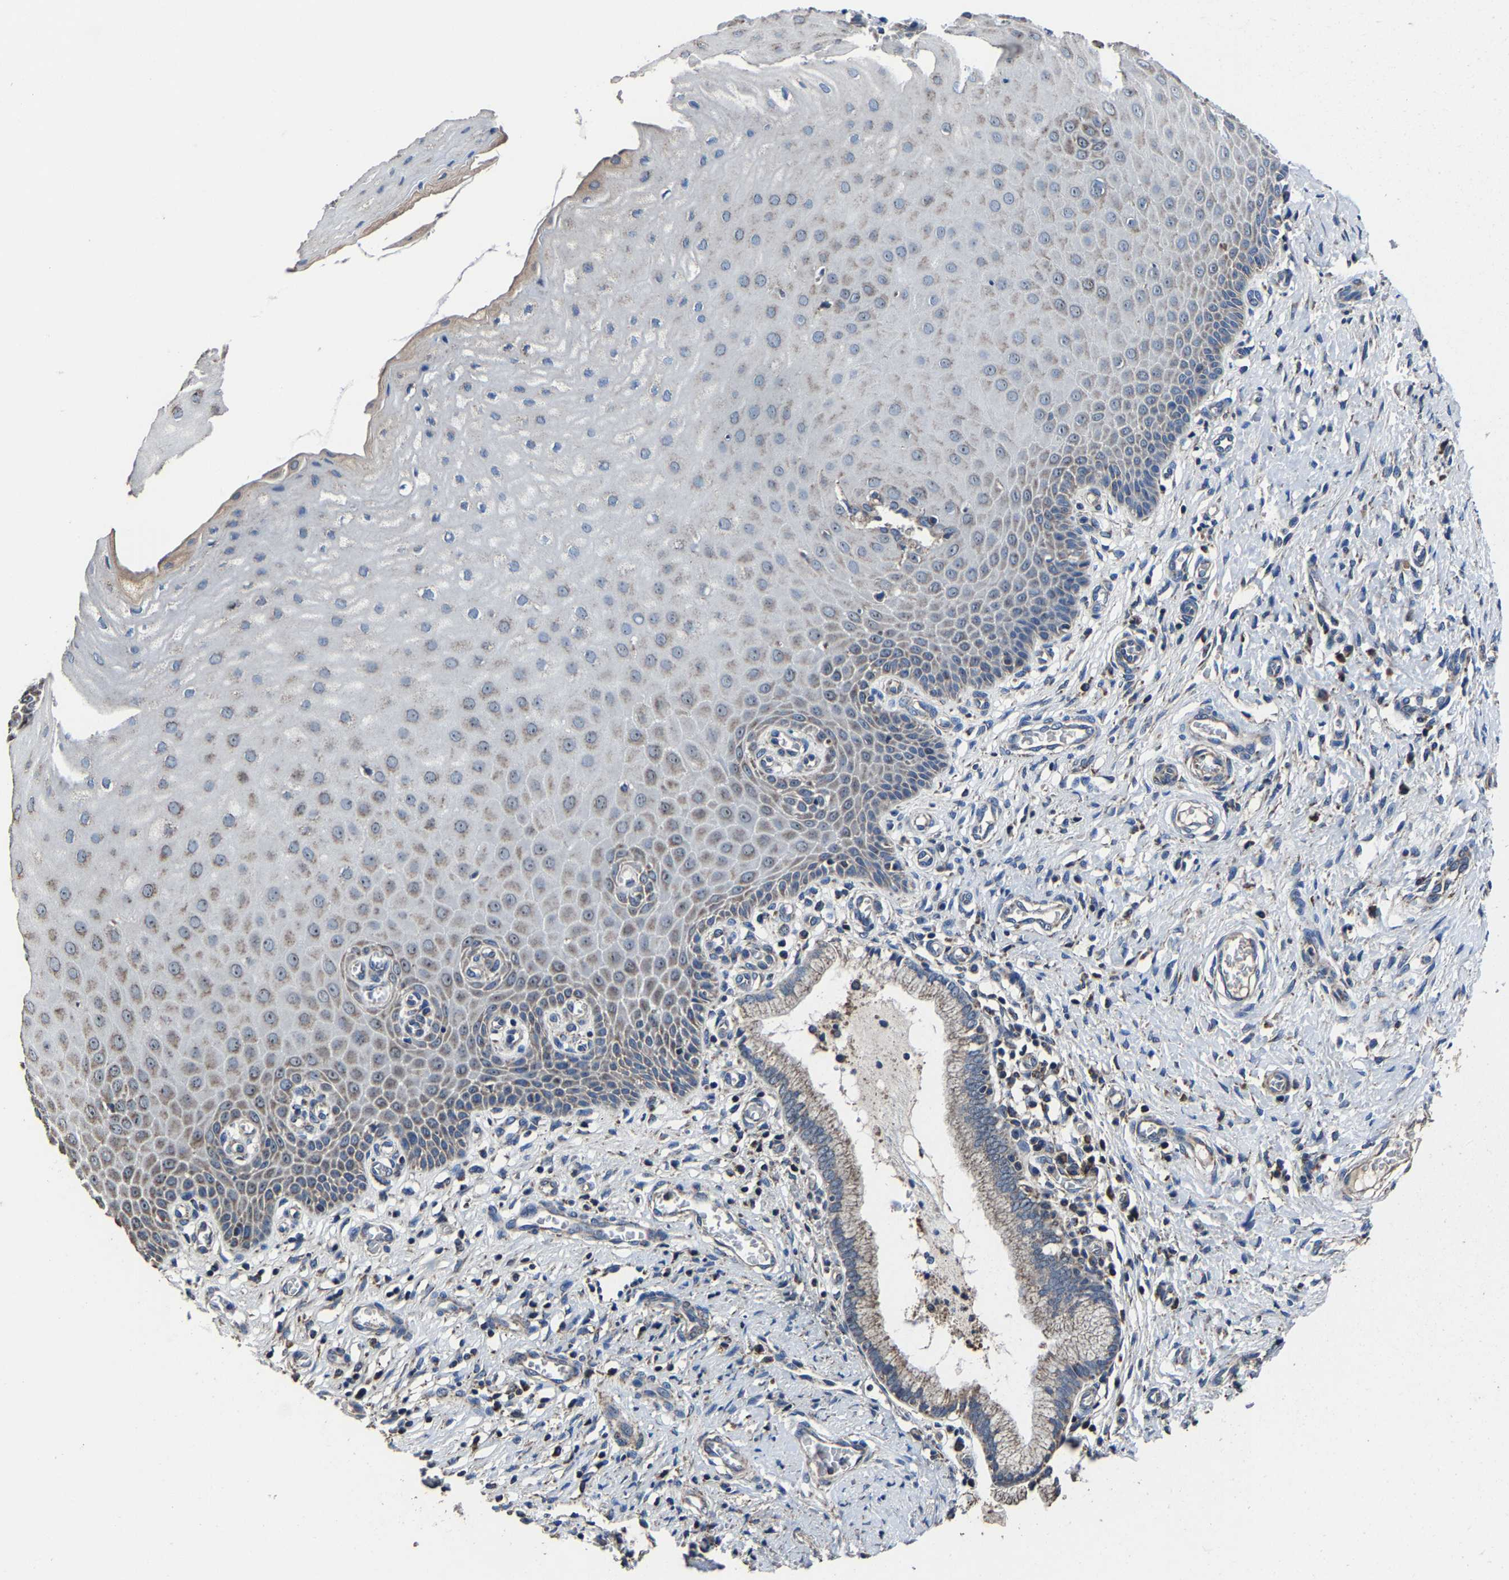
{"staining": {"intensity": "weak", "quantity": "25%-75%", "location": "cytoplasmic/membranous"}, "tissue": "cervix", "cell_type": "Glandular cells", "image_type": "normal", "snomed": [{"axis": "morphology", "description": "Normal tissue, NOS"}, {"axis": "topography", "description": "Cervix"}], "caption": "IHC micrograph of unremarkable human cervix stained for a protein (brown), which demonstrates low levels of weak cytoplasmic/membranous expression in about 25%-75% of glandular cells.", "gene": "ZCCHC7", "patient": {"sex": "female", "age": 55}}